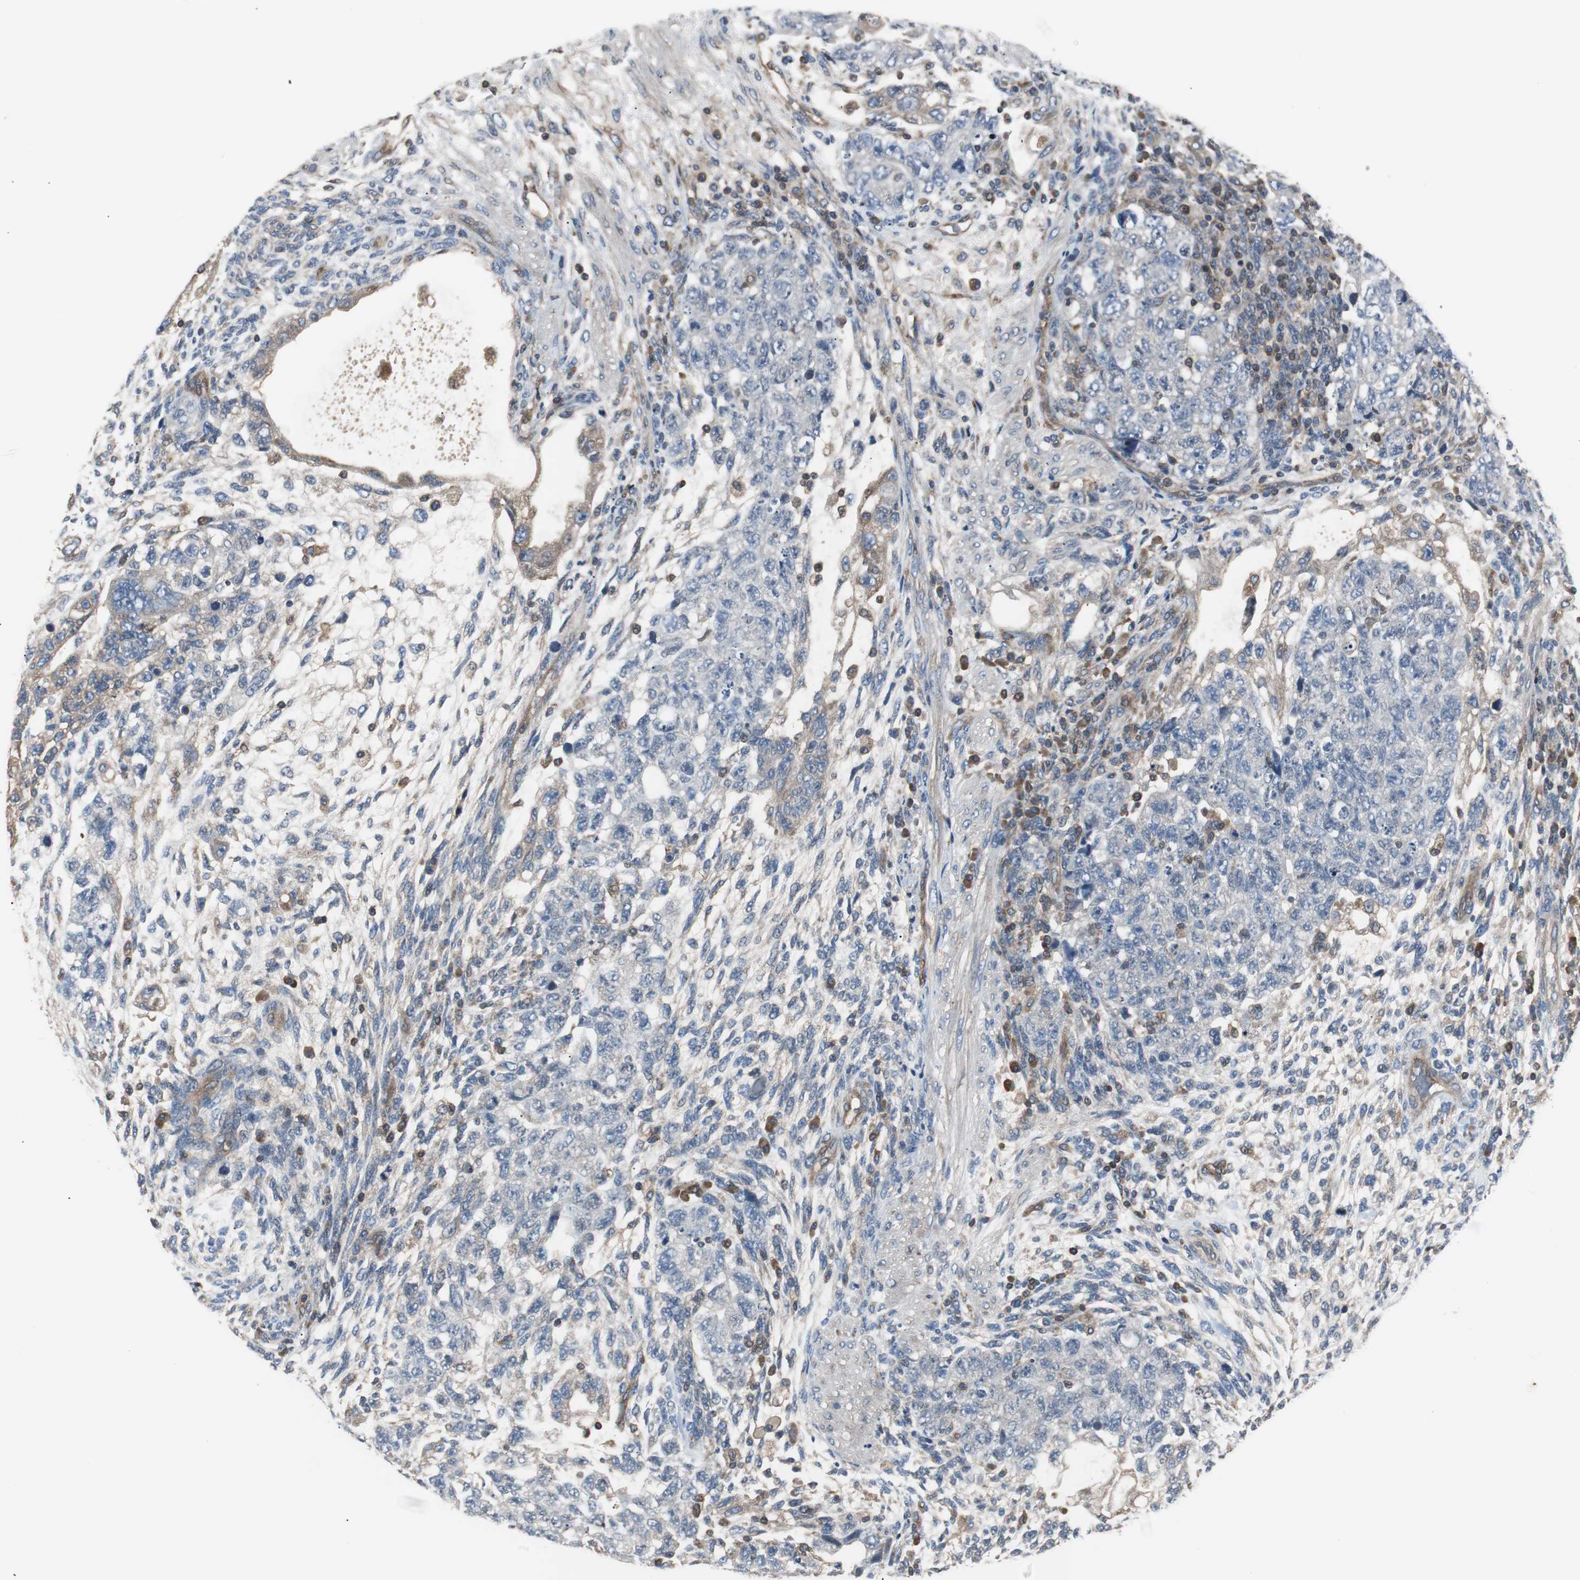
{"staining": {"intensity": "weak", "quantity": "<25%", "location": "cytoplasmic/membranous"}, "tissue": "testis cancer", "cell_type": "Tumor cells", "image_type": "cancer", "snomed": [{"axis": "morphology", "description": "Normal tissue, NOS"}, {"axis": "morphology", "description": "Carcinoma, Embryonal, NOS"}, {"axis": "topography", "description": "Testis"}], "caption": "A micrograph of human embryonal carcinoma (testis) is negative for staining in tumor cells.", "gene": "CAPNS1", "patient": {"sex": "male", "age": 36}}